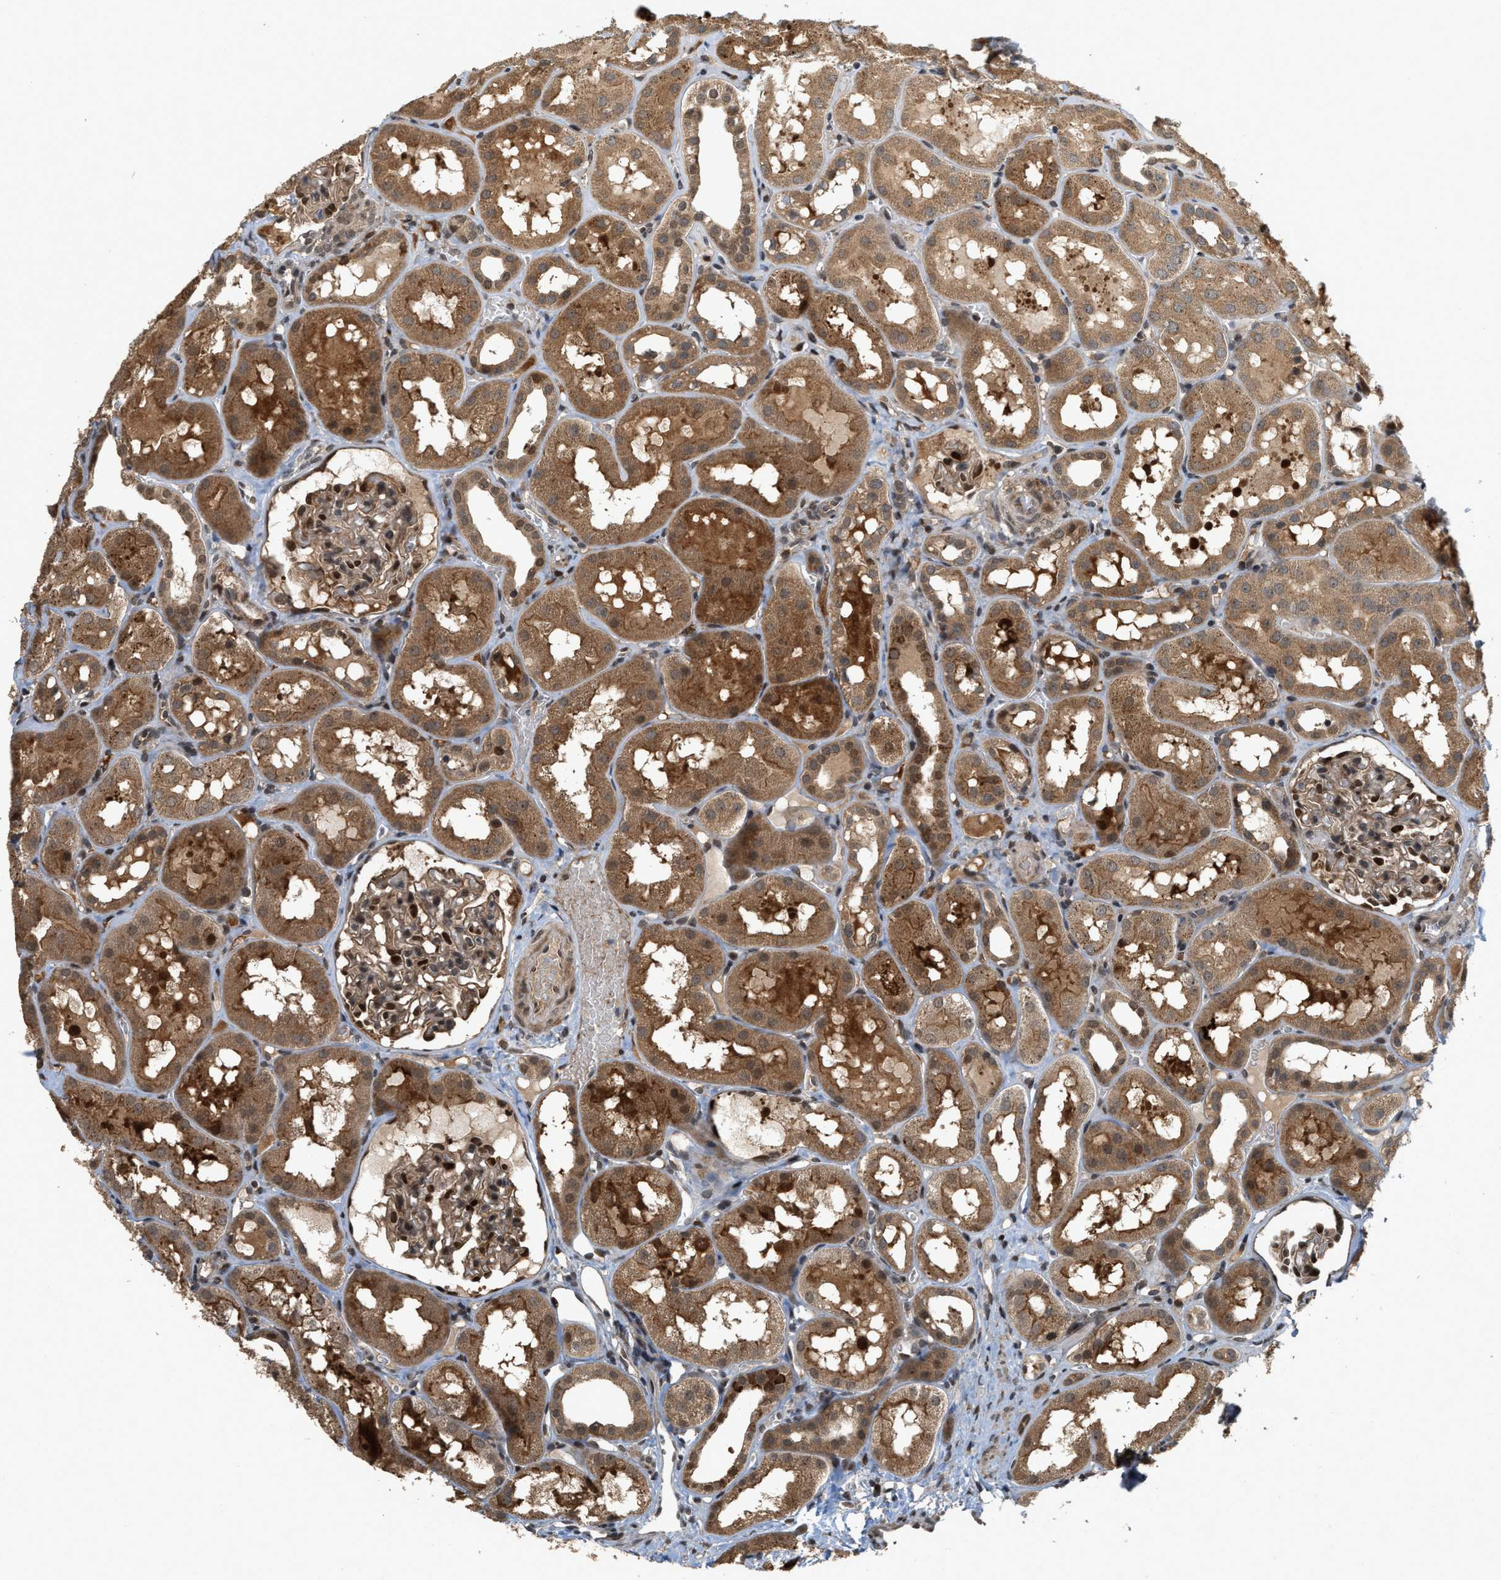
{"staining": {"intensity": "strong", "quantity": "<25%", "location": "cytoplasmic/membranous,nuclear"}, "tissue": "kidney", "cell_type": "Cells in glomeruli", "image_type": "normal", "snomed": [{"axis": "morphology", "description": "Normal tissue, NOS"}, {"axis": "topography", "description": "Kidney"}, {"axis": "topography", "description": "Urinary bladder"}], "caption": "Human kidney stained for a protein (brown) shows strong cytoplasmic/membranous,nuclear positive expression in about <25% of cells in glomeruli.", "gene": "ELP2", "patient": {"sex": "male", "age": 16}}